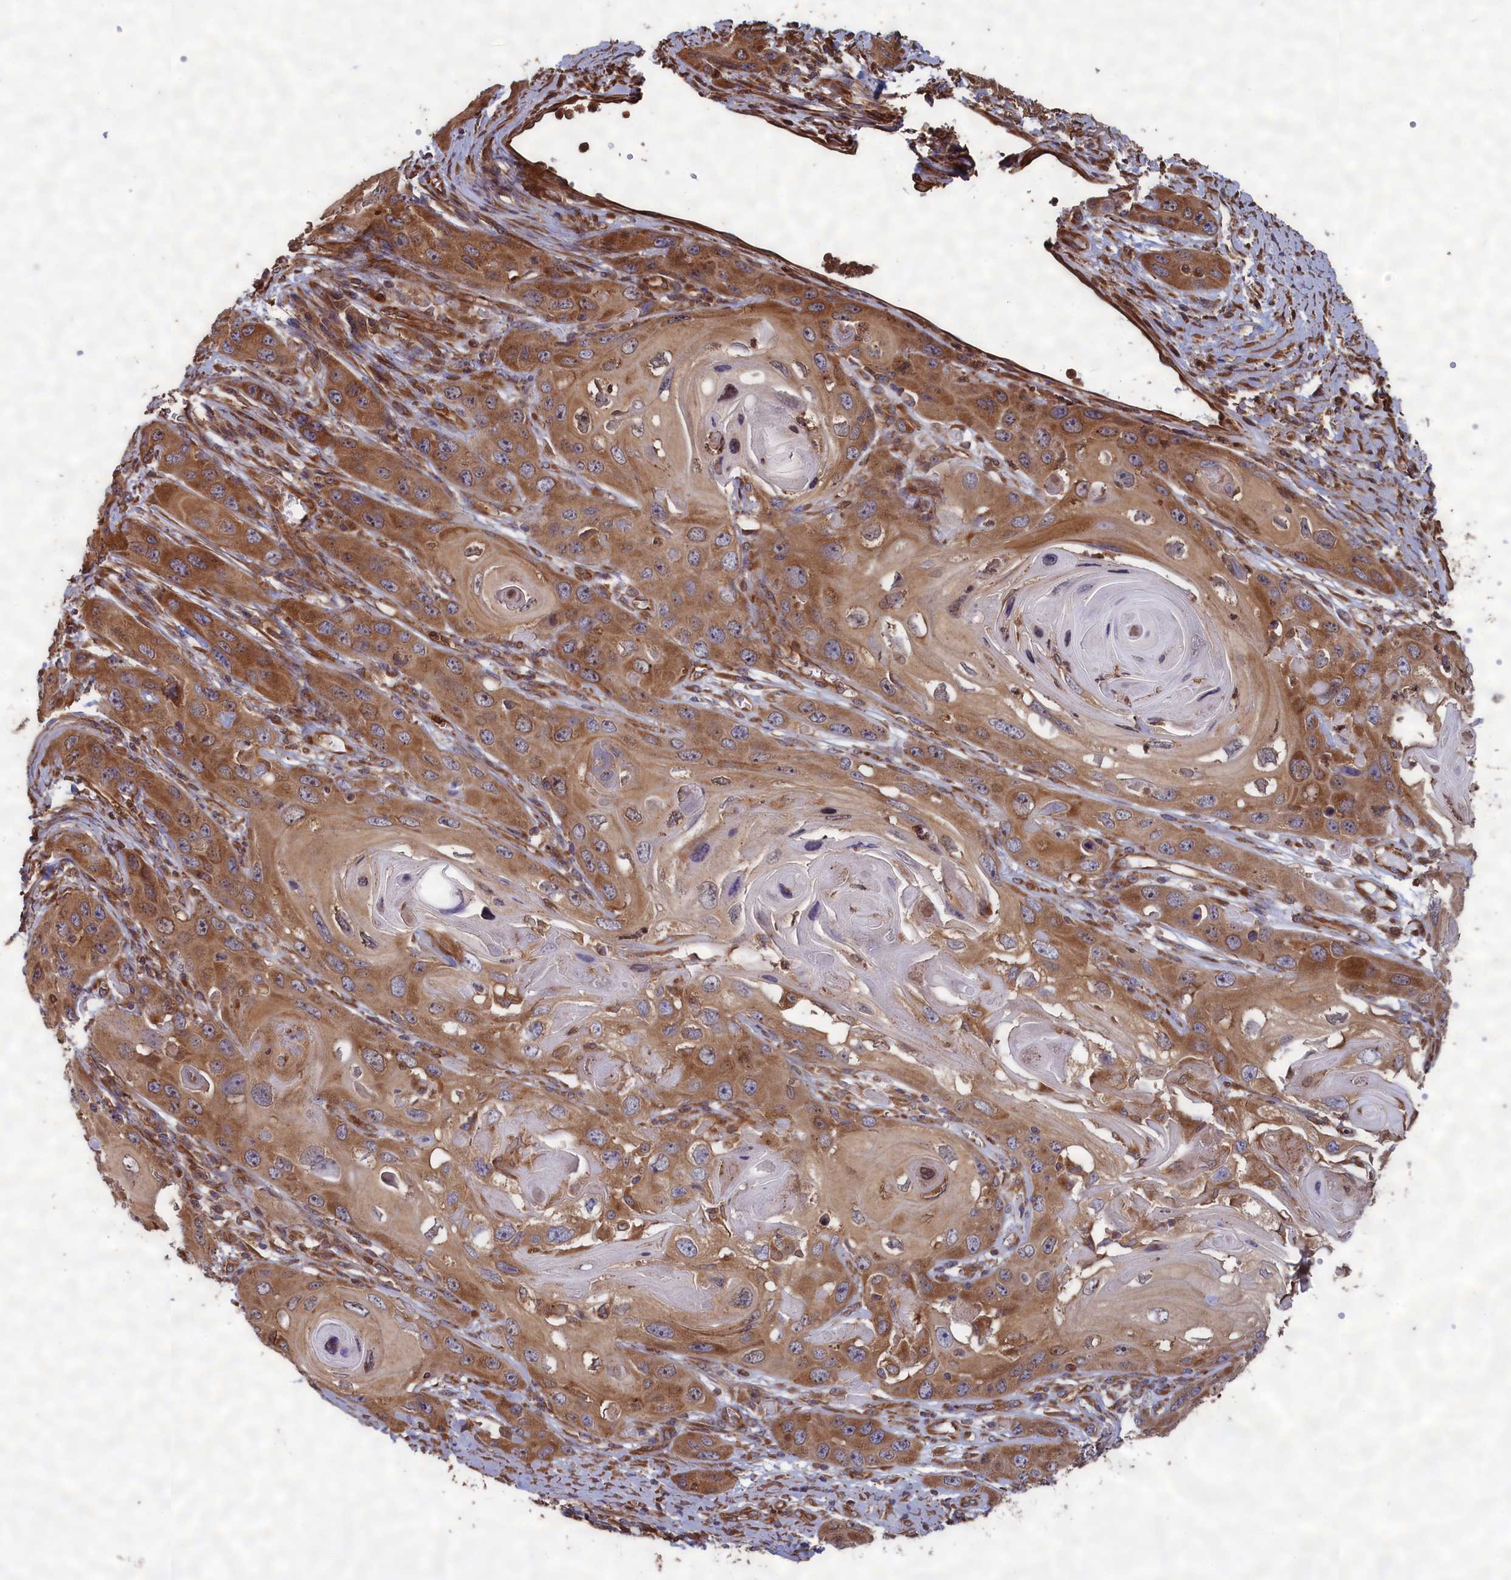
{"staining": {"intensity": "moderate", "quantity": ">75%", "location": "cytoplasmic/membranous"}, "tissue": "skin cancer", "cell_type": "Tumor cells", "image_type": "cancer", "snomed": [{"axis": "morphology", "description": "Squamous cell carcinoma, NOS"}, {"axis": "topography", "description": "Skin"}], "caption": "High-magnification brightfield microscopy of skin cancer (squamous cell carcinoma) stained with DAB (brown) and counterstained with hematoxylin (blue). tumor cells exhibit moderate cytoplasmic/membranous staining is seen in about>75% of cells.", "gene": "CCDC124", "patient": {"sex": "male", "age": 55}}